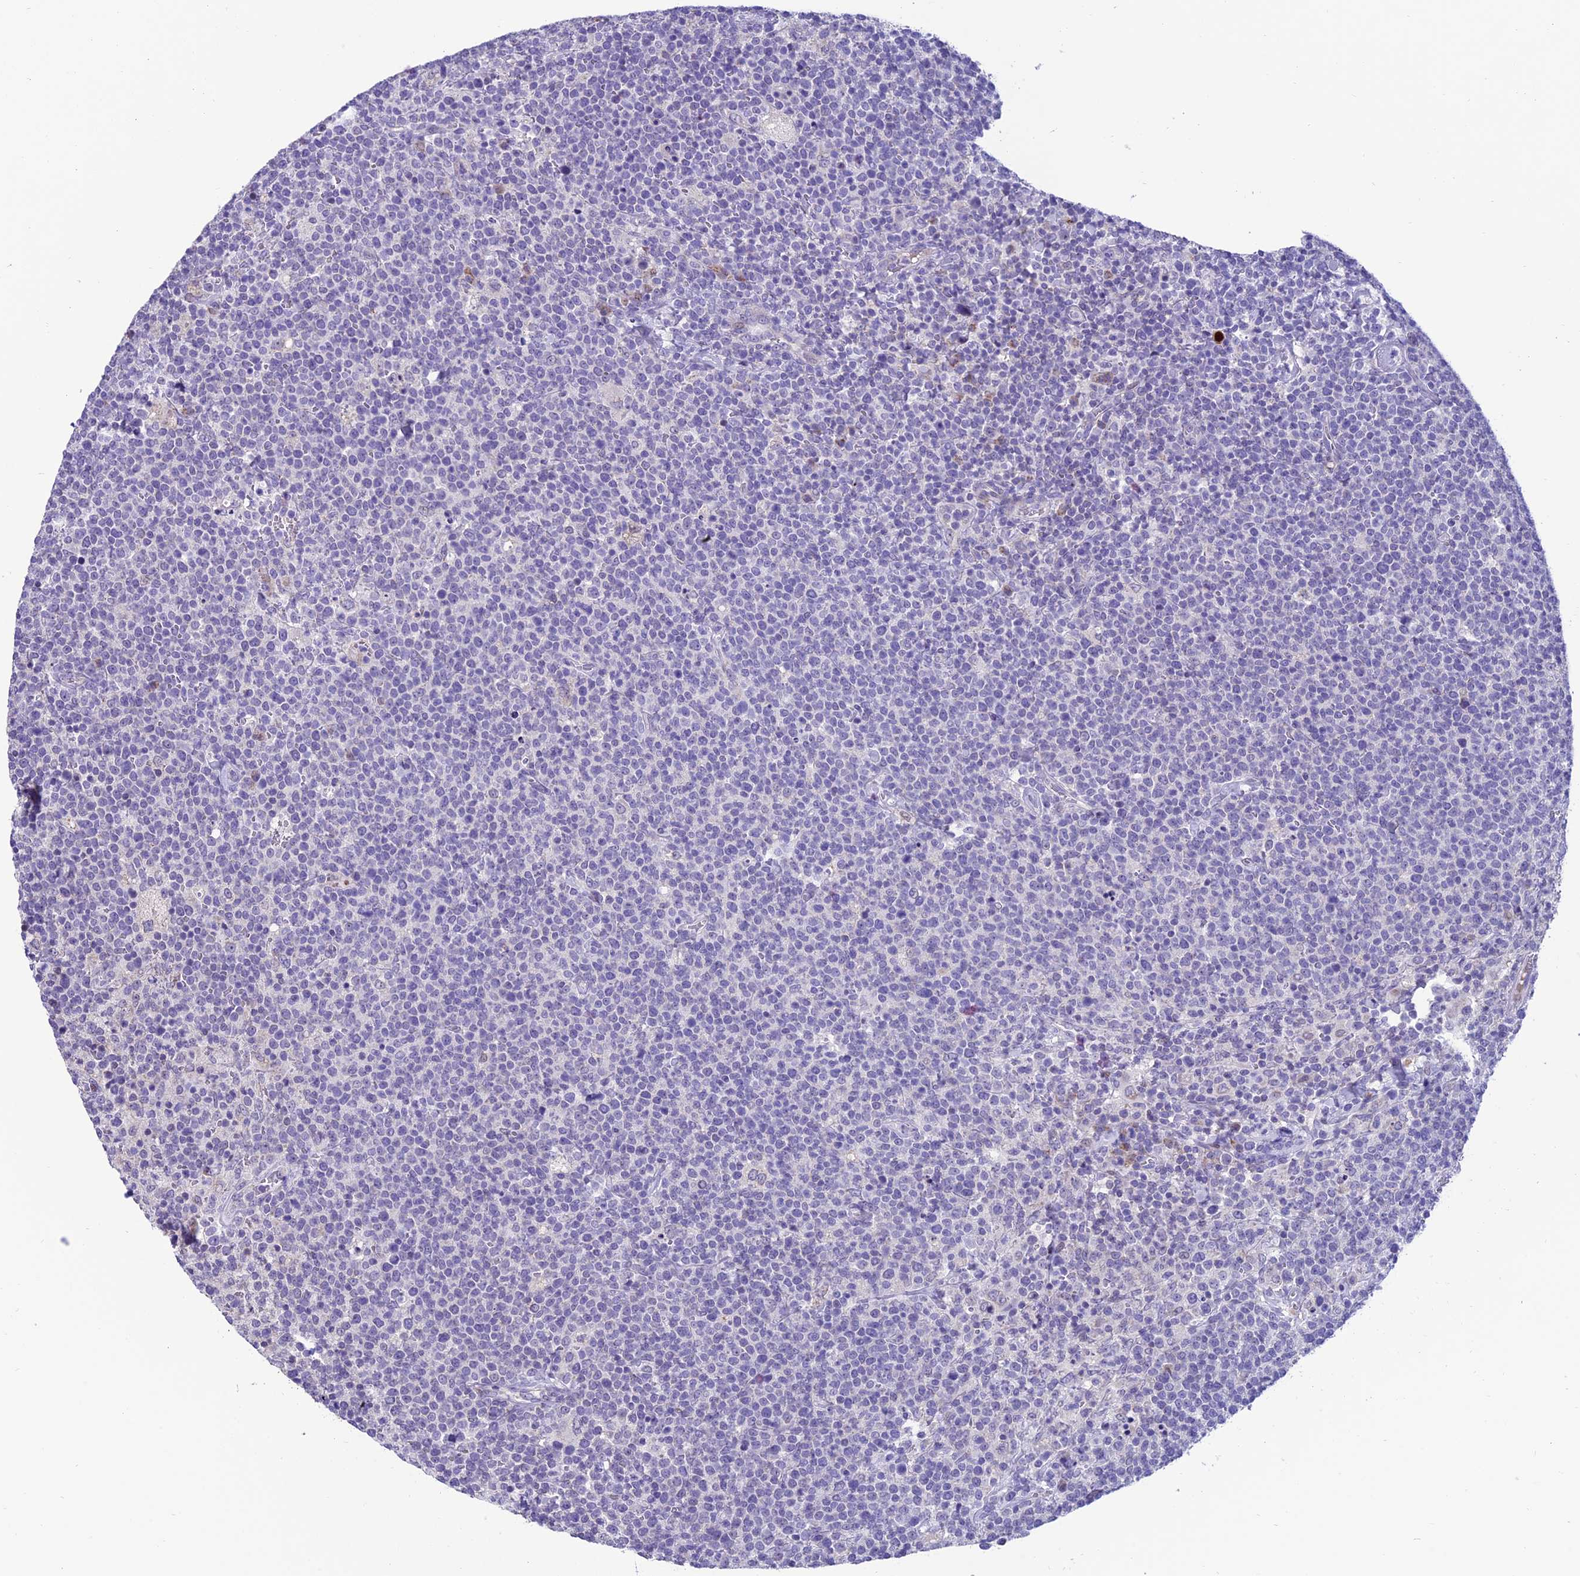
{"staining": {"intensity": "negative", "quantity": "none", "location": "none"}, "tissue": "lymphoma", "cell_type": "Tumor cells", "image_type": "cancer", "snomed": [{"axis": "morphology", "description": "Malignant lymphoma, non-Hodgkin's type, High grade"}, {"axis": "topography", "description": "Lymph node"}], "caption": "This photomicrograph is of malignant lymphoma, non-Hodgkin's type (high-grade) stained with immunohistochemistry to label a protein in brown with the nuclei are counter-stained blue. There is no positivity in tumor cells.", "gene": "SLC10A1", "patient": {"sex": "male", "age": 61}}